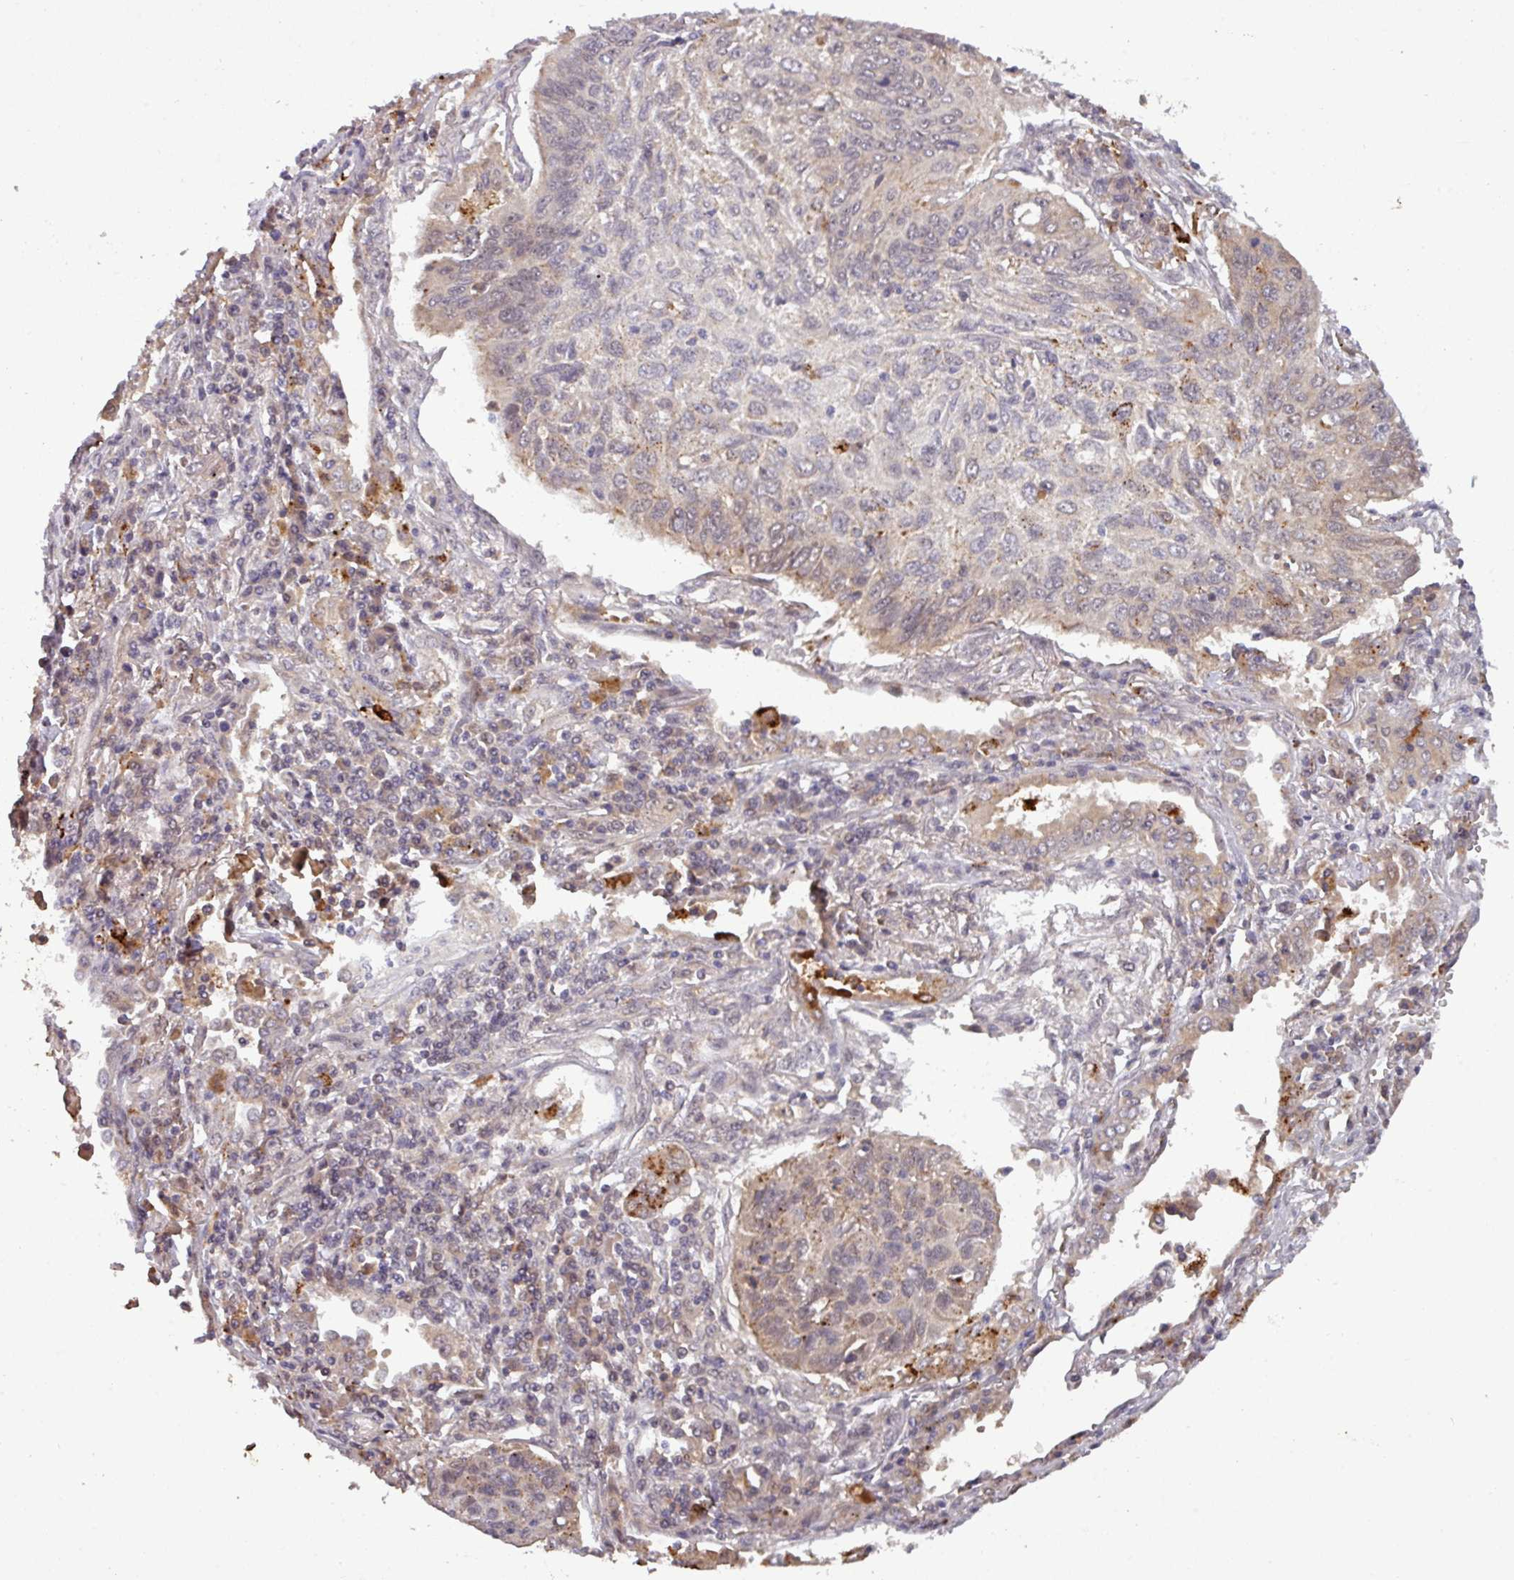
{"staining": {"intensity": "weak", "quantity": "<25%", "location": "cytoplasmic/membranous"}, "tissue": "lung cancer", "cell_type": "Tumor cells", "image_type": "cancer", "snomed": [{"axis": "morphology", "description": "Squamous cell carcinoma, NOS"}, {"axis": "topography", "description": "Lung"}], "caption": "An IHC photomicrograph of lung cancer is shown. There is no staining in tumor cells of lung cancer.", "gene": "PUS1", "patient": {"sex": "female", "age": 66}}